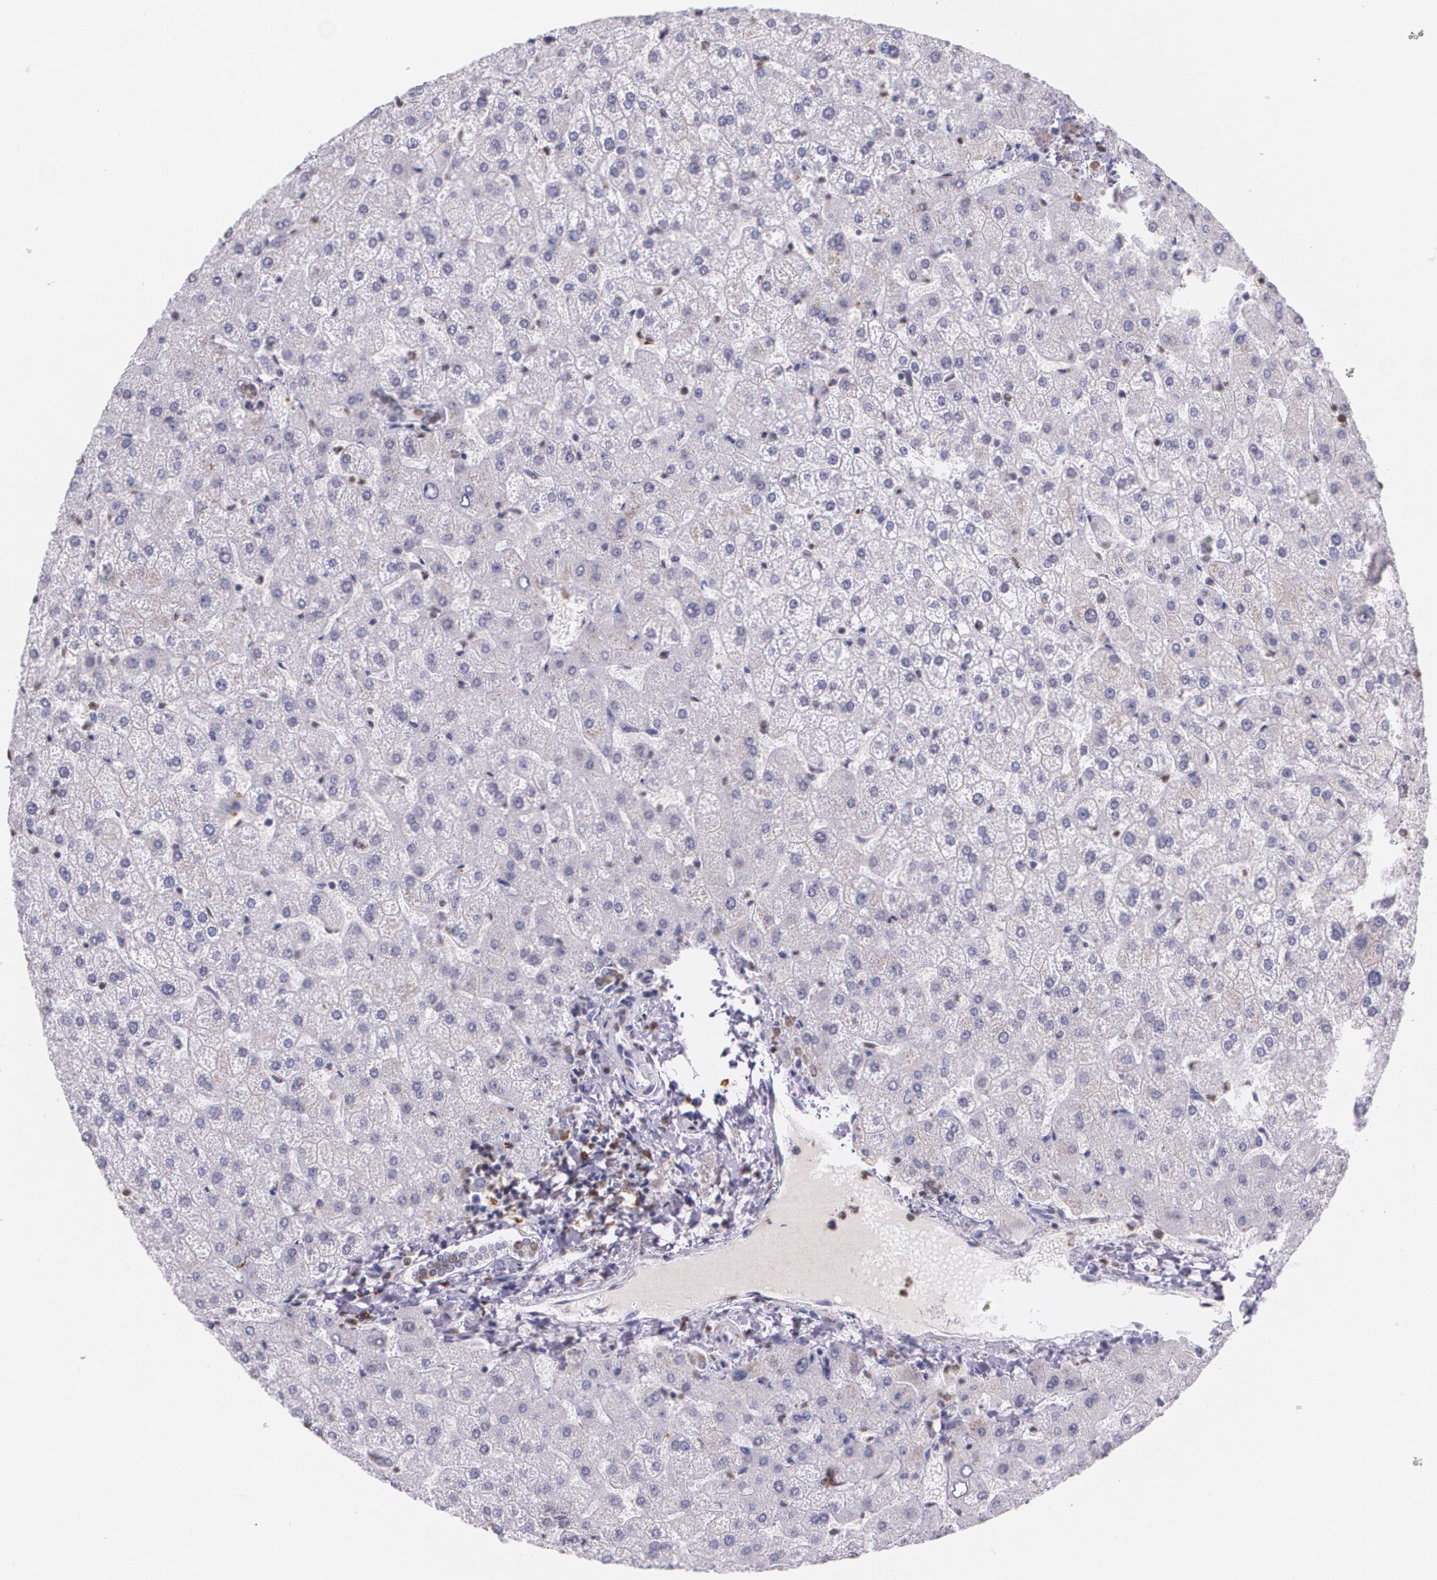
{"staining": {"intensity": "negative", "quantity": "none", "location": "none"}, "tissue": "liver", "cell_type": "Cholangiocytes", "image_type": "normal", "snomed": [{"axis": "morphology", "description": "Normal tissue, NOS"}, {"axis": "topography", "description": "Liver"}], "caption": "High power microscopy histopathology image of an immunohistochemistry (IHC) histopathology image of benign liver, revealing no significant expression in cholangiocytes.", "gene": "RTN1", "patient": {"sex": "female", "age": 32}}